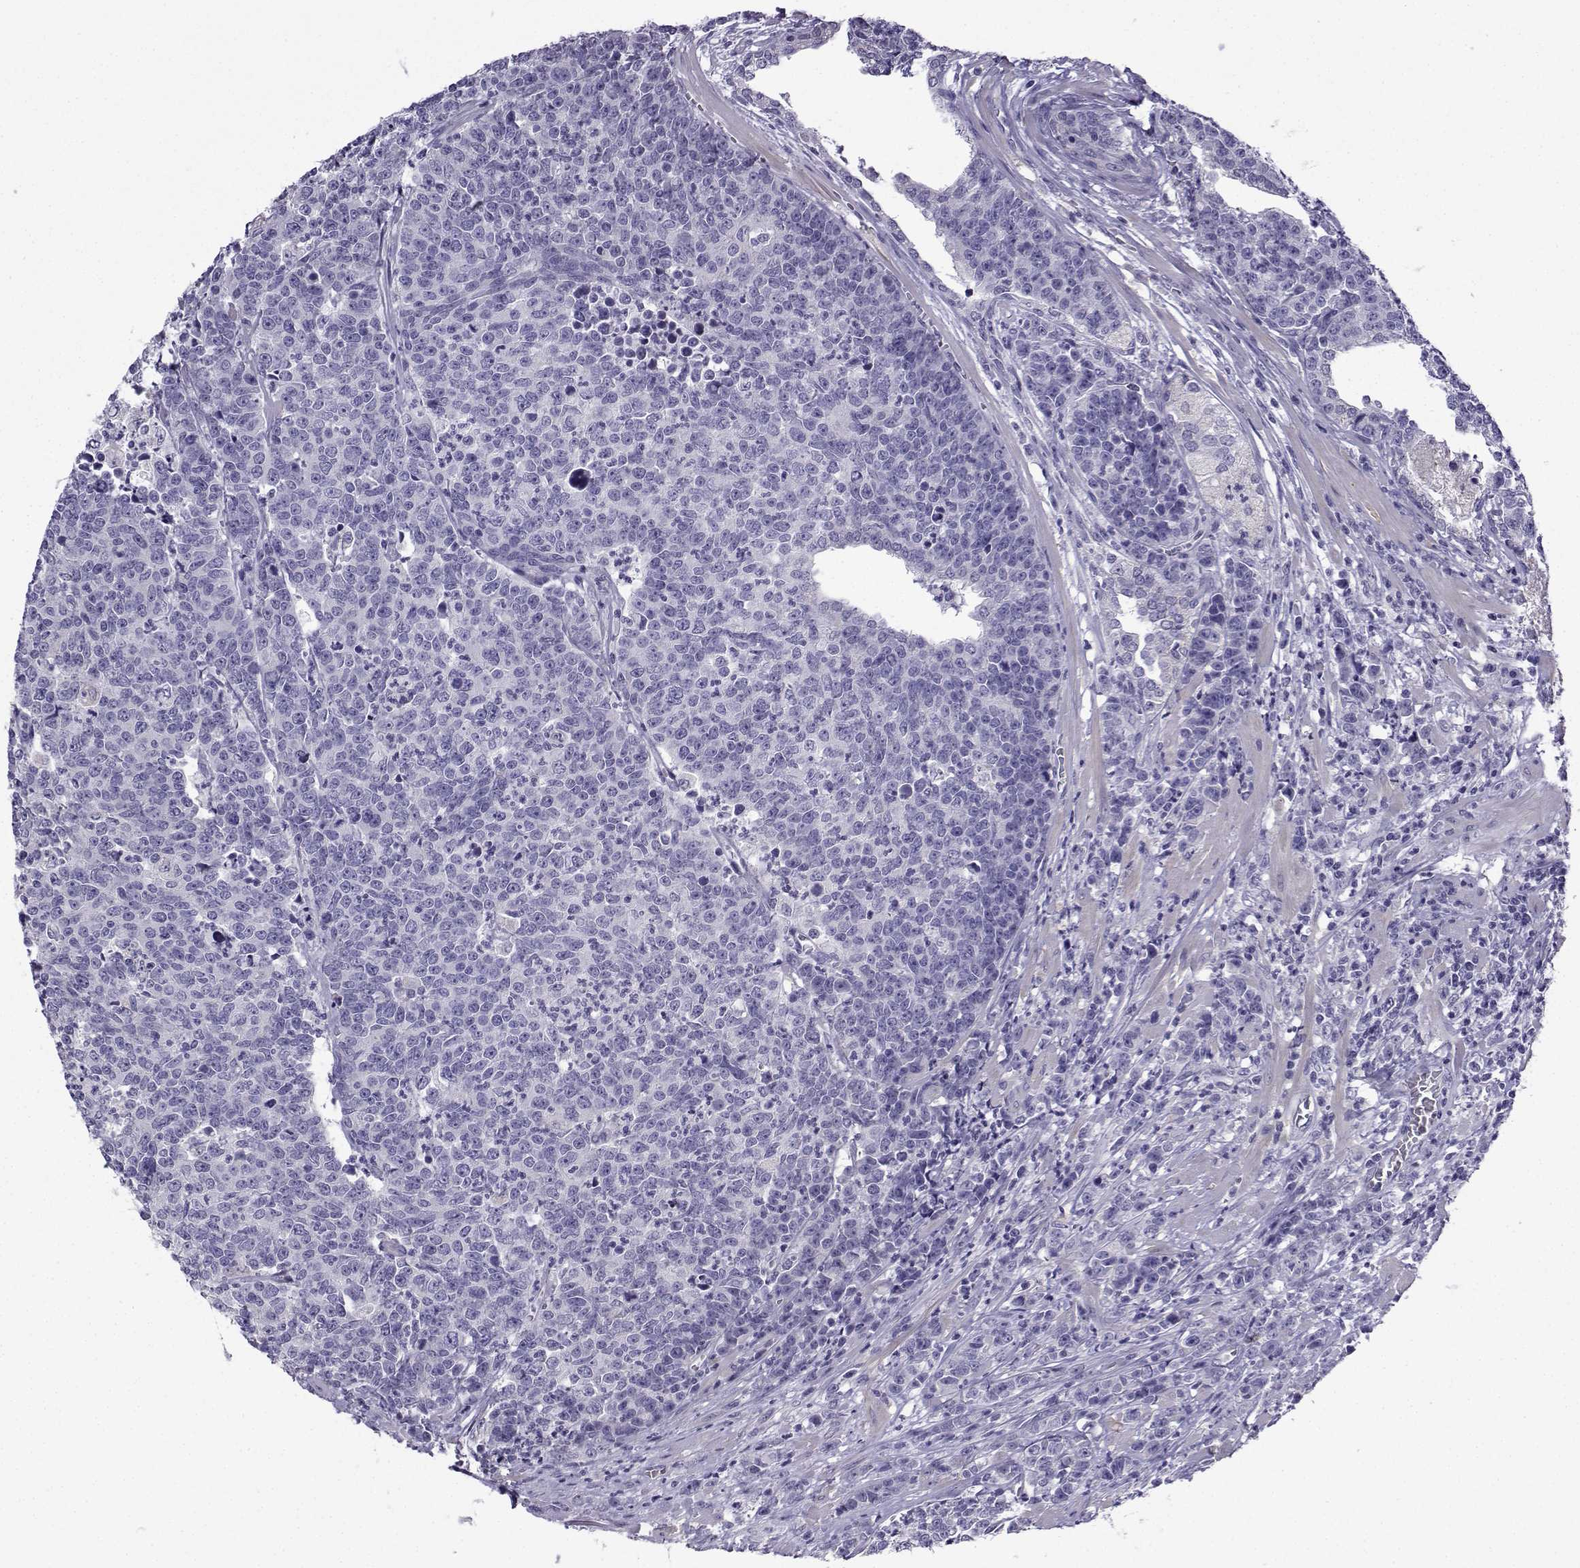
{"staining": {"intensity": "negative", "quantity": "none", "location": "none"}, "tissue": "prostate cancer", "cell_type": "Tumor cells", "image_type": "cancer", "snomed": [{"axis": "morphology", "description": "Adenocarcinoma, NOS"}, {"axis": "topography", "description": "Prostate"}], "caption": "IHC of human prostate adenocarcinoma reveals no staining in tumor cells.", "gene": "SPACA7", "patient": {"sex": "male", "age": 67}}